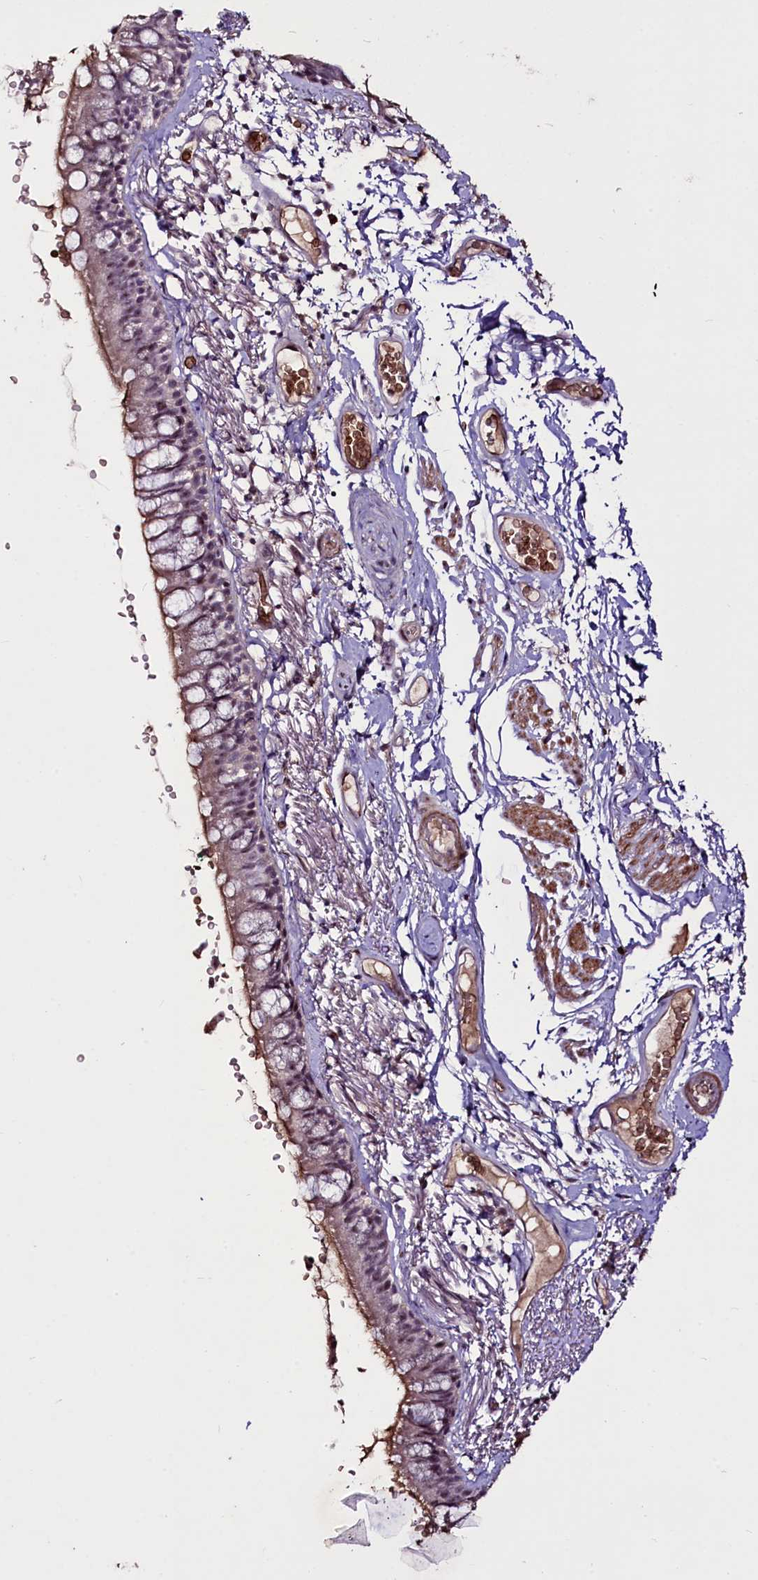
{"staining": {"intensity": "weak", "quantity": "25%-75%", "location": "cytoplasmic/membranous"}, "tissue": "bronchus", "cell_type": "Respiratory epithelial cells", "image_type": "normal", "snomed": [{"axis": "morphology", "description": "Normal tissue, NOS"}, {"axis": "topography", "description": "Lymph node"}, {"axis": "topography", "description": "Bronchus"}], "caption": "Human bronchus stained for a protein (brown) reveals weak cytoplasmic/membranous positive positivity in approximately 25%-75% of respiratory epithelial cells.", "gene": "SUSD3", "patient": {"sex": "male", "age": 63}}